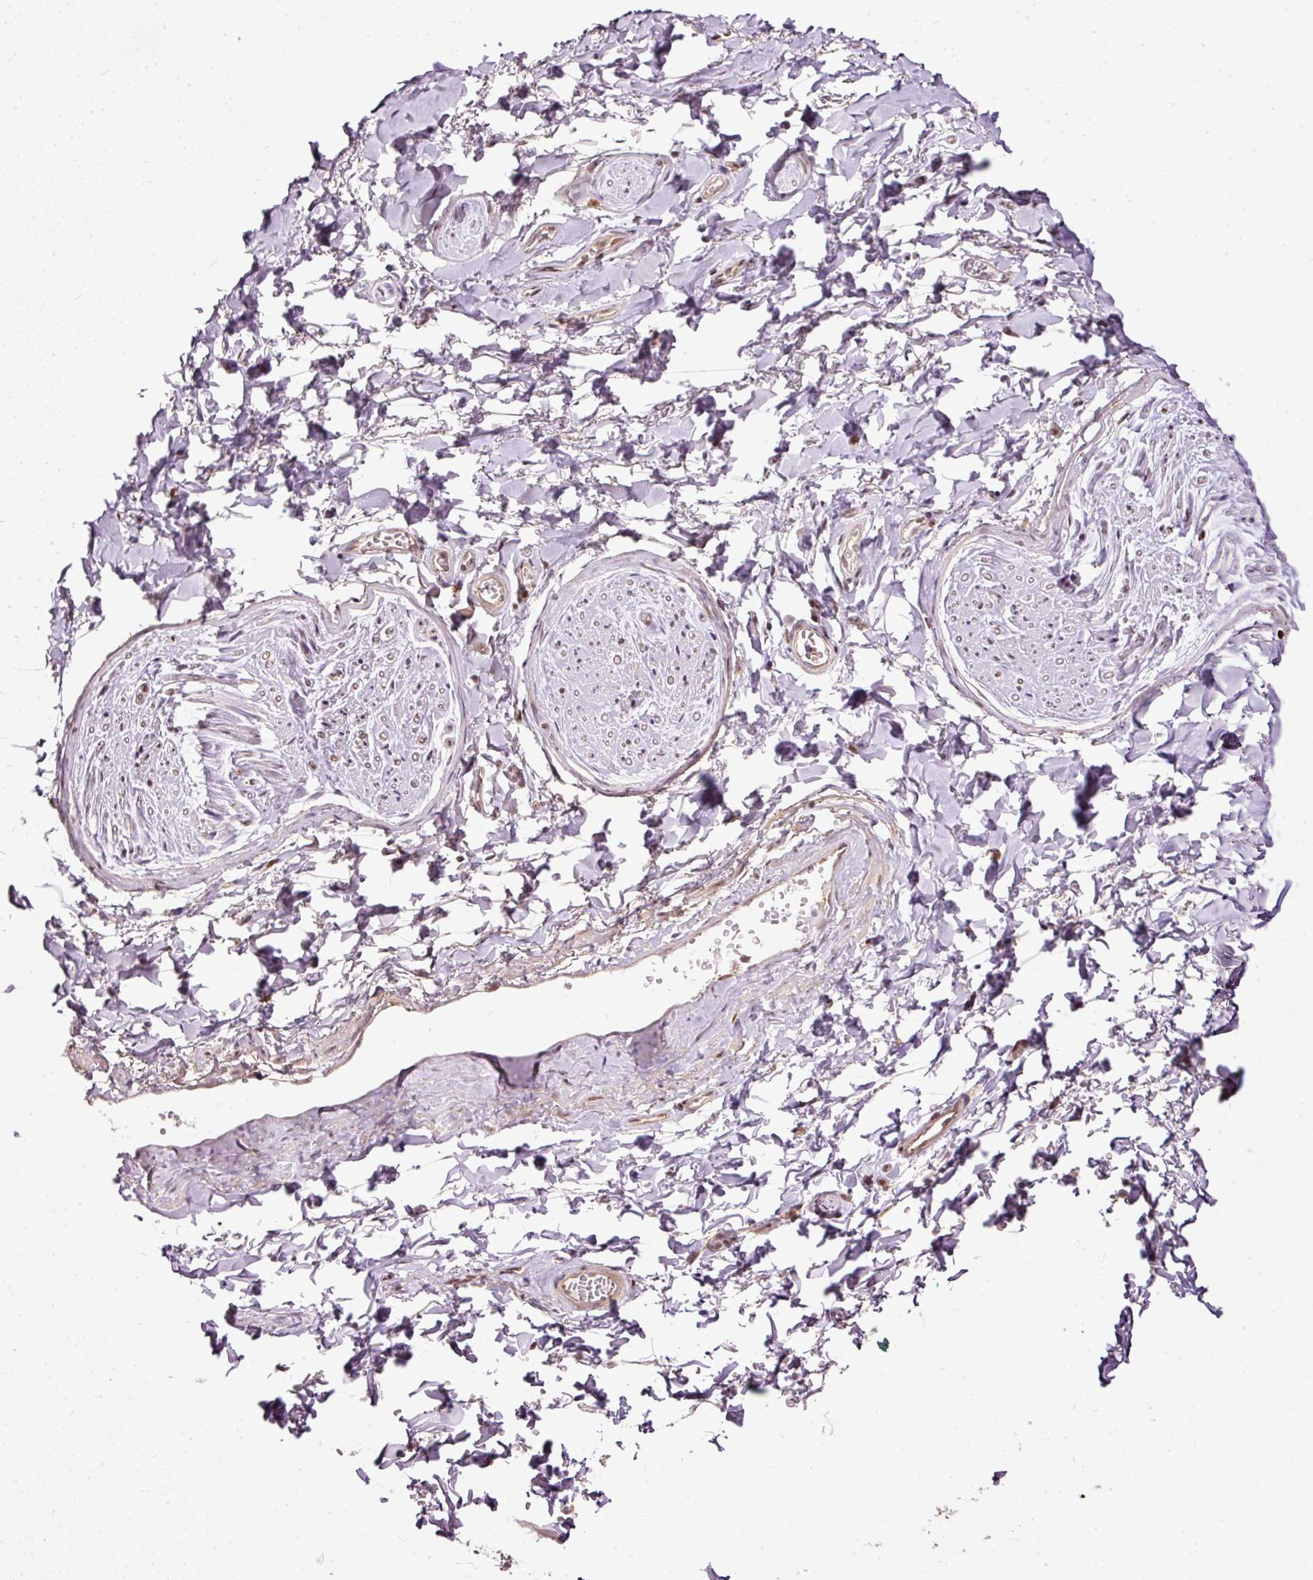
{"staining": {"intensity": "negative", "quantity": "none", "location": "none"}, "tissue": "adipose tissue", "cell_type": "Adipocytes", "image_type": "normal", "snomed": [{"axis": "morphology", "description": "Normal tissue, NOS"}, {"axis": "topography", "description": "Vulva"}, {"axis": "topography", "description": "Vagina"}, {"axis": "topography", "description": "Peripheral nerve tissue"}], "caption": "DAB immunohistochemical staining of normal human adipose tissue demonstrates no significant expression in adipocytes.", "gene": "ZNF778", "patient": {"sex": "female", "age": 66}}